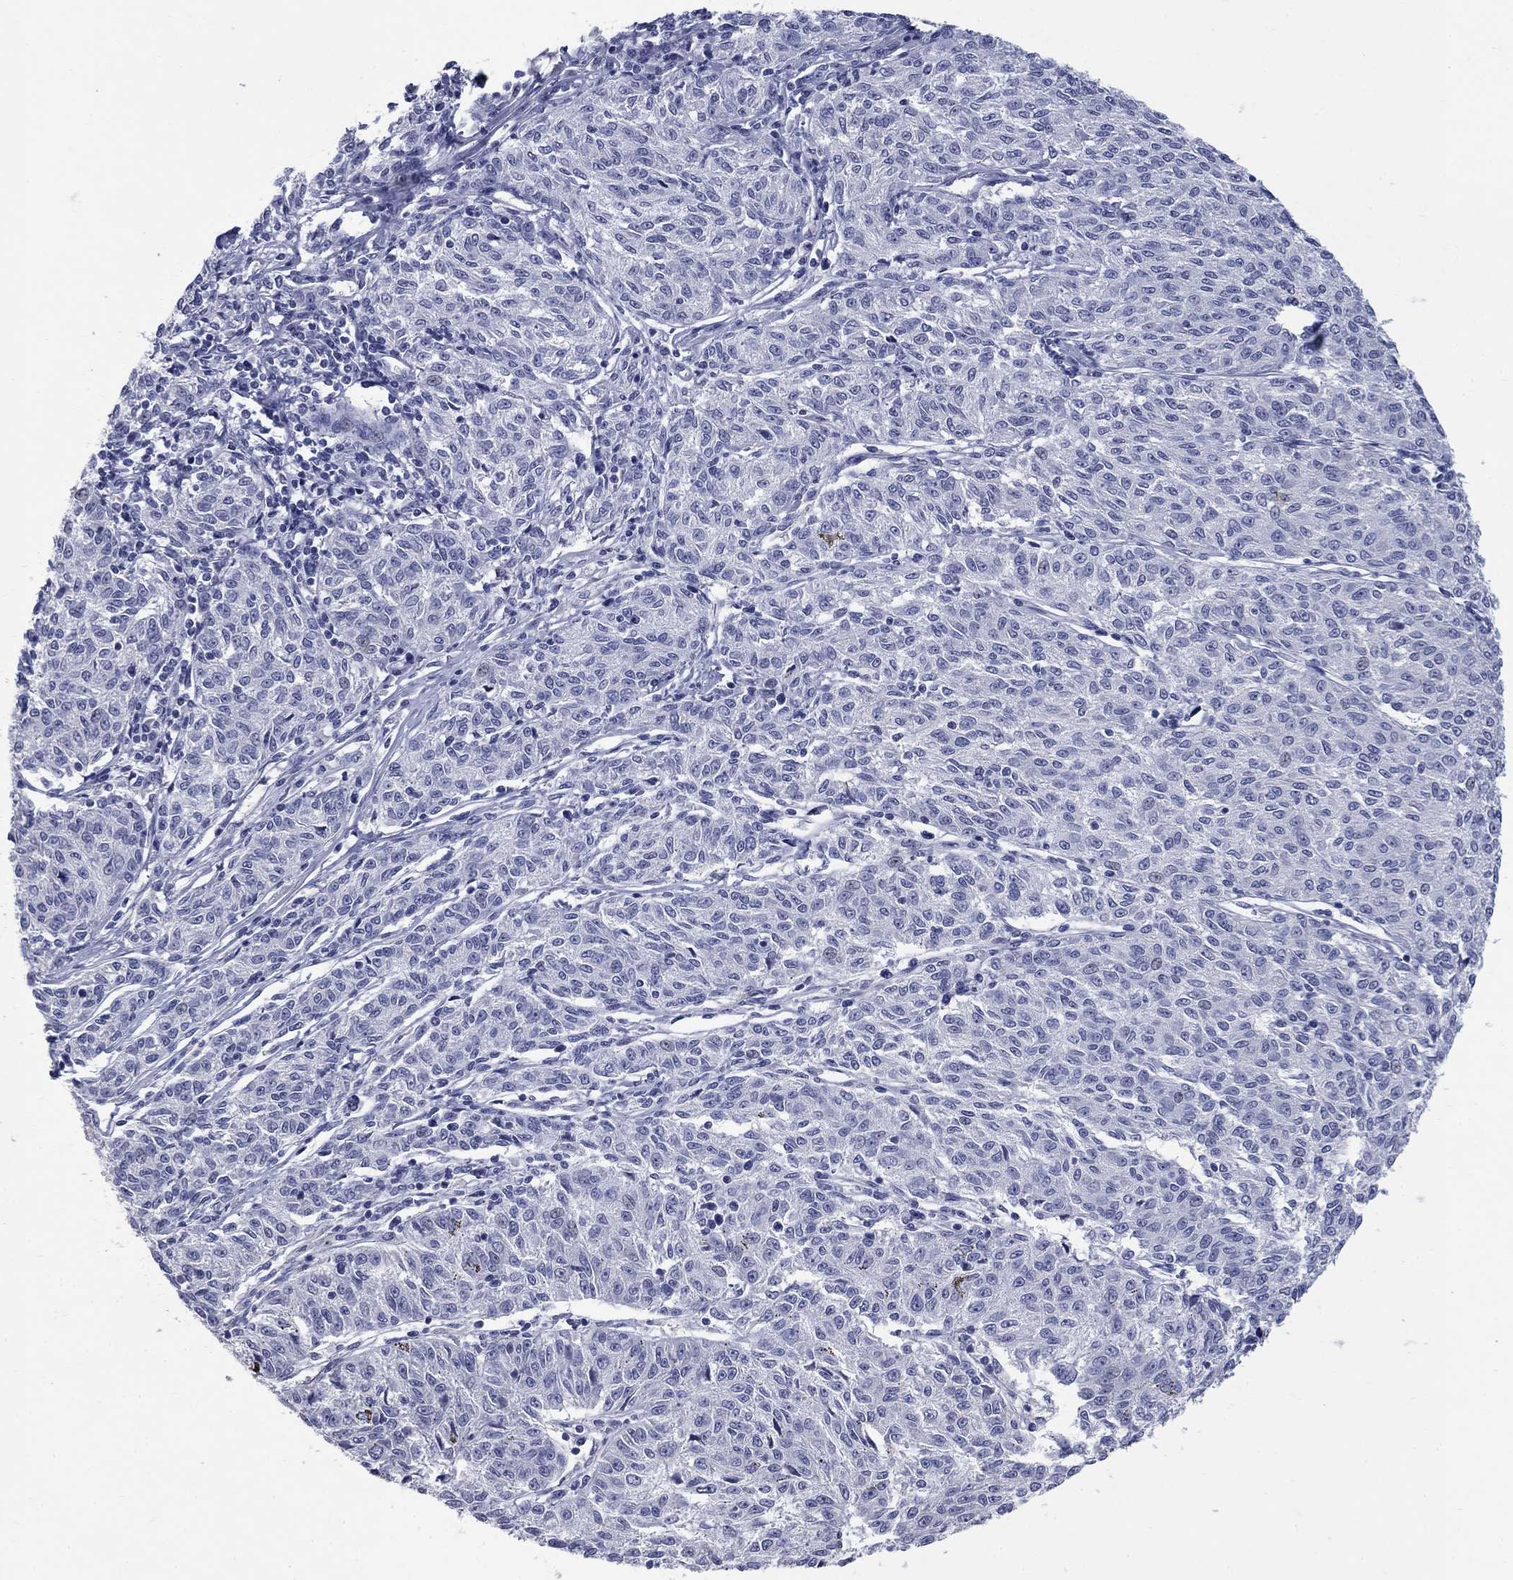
{"staining": {"intensity": "negative", "quantity": "none", "location": "none"}, "tissue": "melanoma", "cell_type": "Tumor cells", "image_type": "cancer", "snomed": [{"axis": "morphology", "description": "Malignant melanoma, NOS"}, {"axis": "topography", "description": "Skin"}], "caption": "DAB (3,3'-diaminobenzidine) immunohistochemical staining of melanoma displays no significant staining in tumor cells.", "gene": "ELAVL4", "patient": {"sex": "female", "age": 72}}